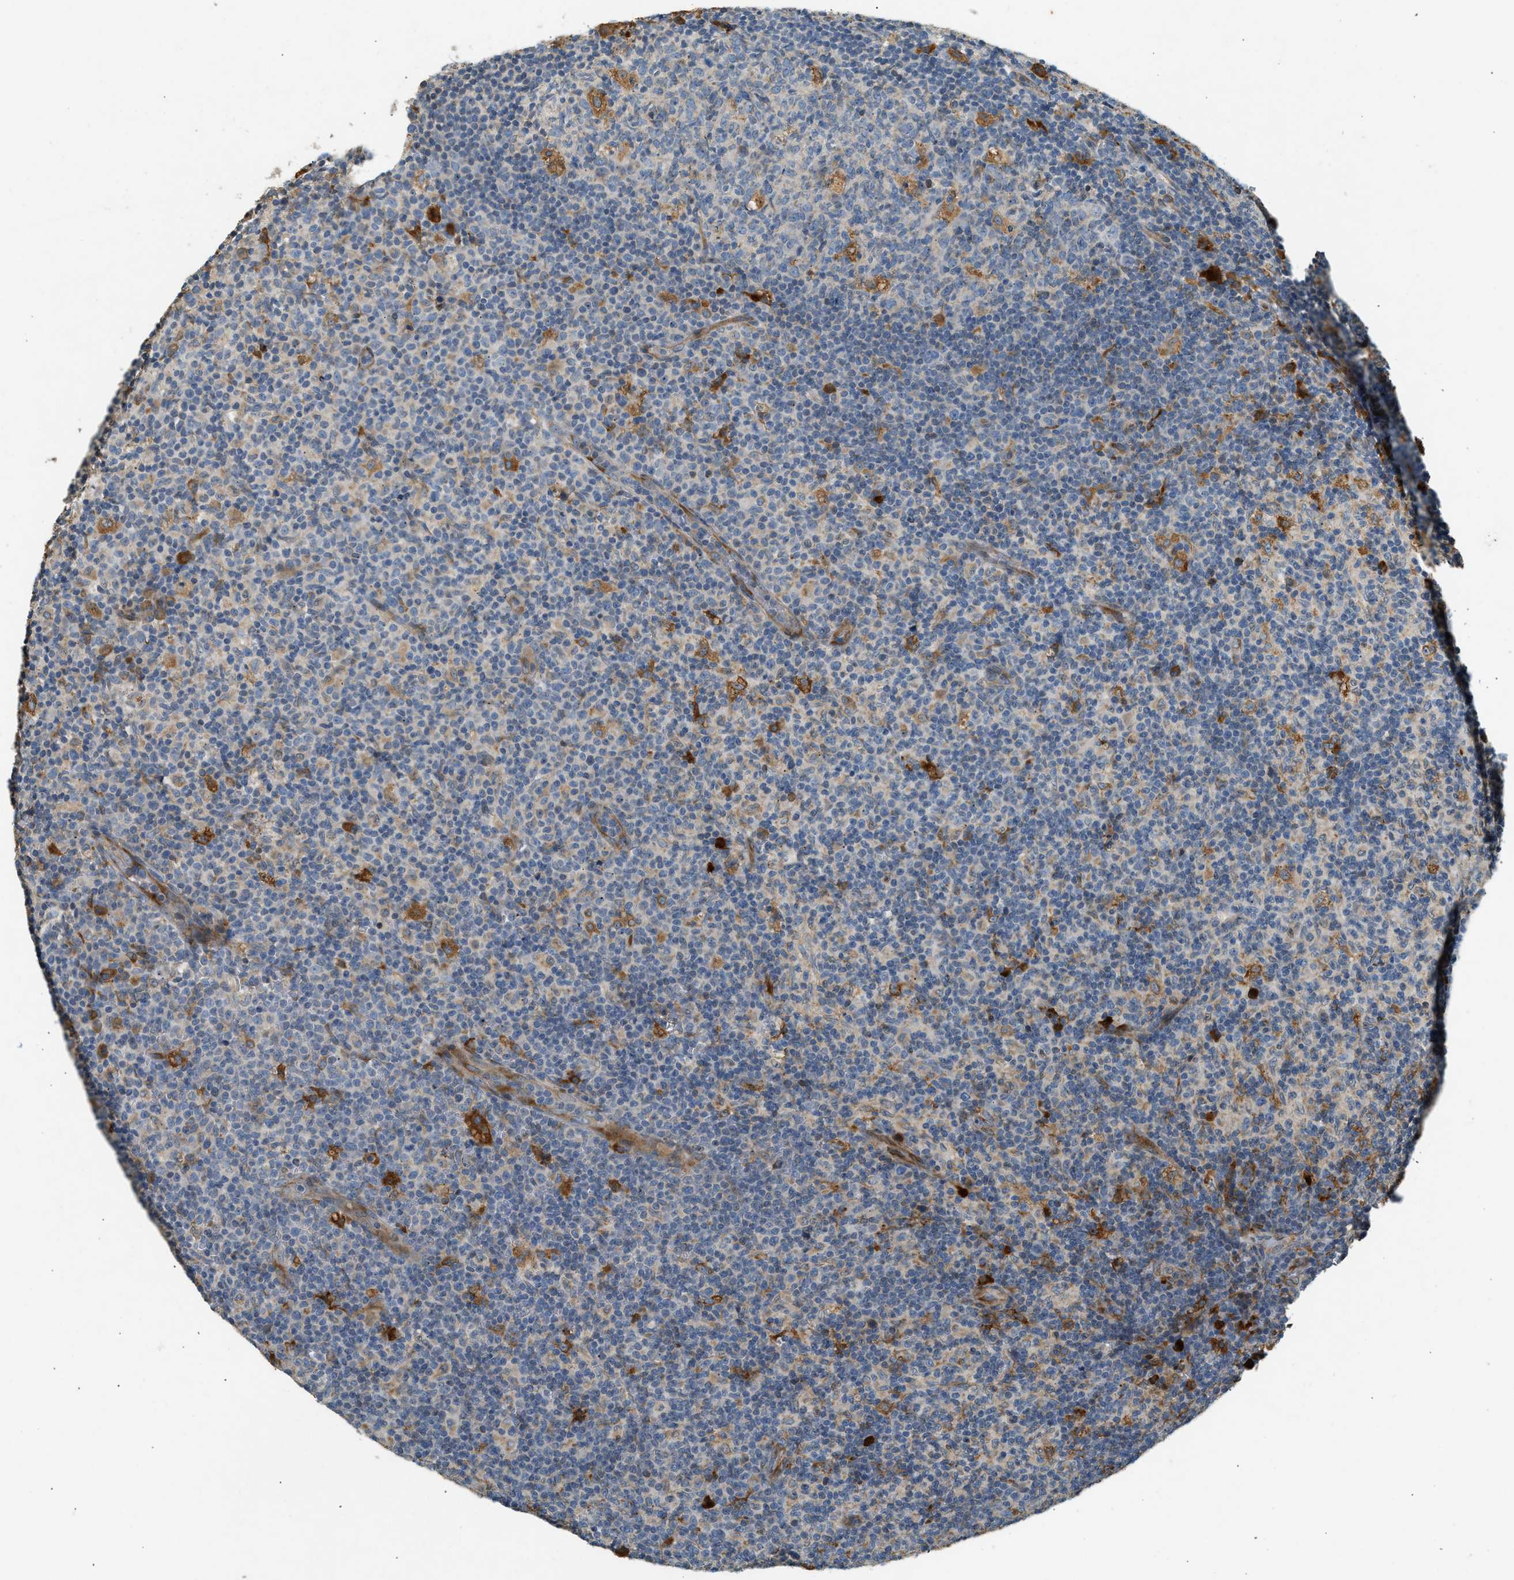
{"staining": {"intensity": "moderate", "quantity": "<25%", "location": "cytoplasmic/membranous"}, "tissue": "lymph node", "cell_type": "Germinal center cells", "image_type": "normal", "snomed": [{"axis": "morphology", "description": "Normal tissue, NOS"}, {"axis": "morphology", "description": "Inflammation, NOS"}, {"axis": "topography", "description": "Lymph node"}], "caption": "An immunohistochemistry (IHC) image of benign tissue is shown. Protein staining in brown shows moderate cytoplasmic/membranous positivity in lymph node within germinal center cells.", "gene": "CTSB", "patient": {"sex": "male", "age": 55}}